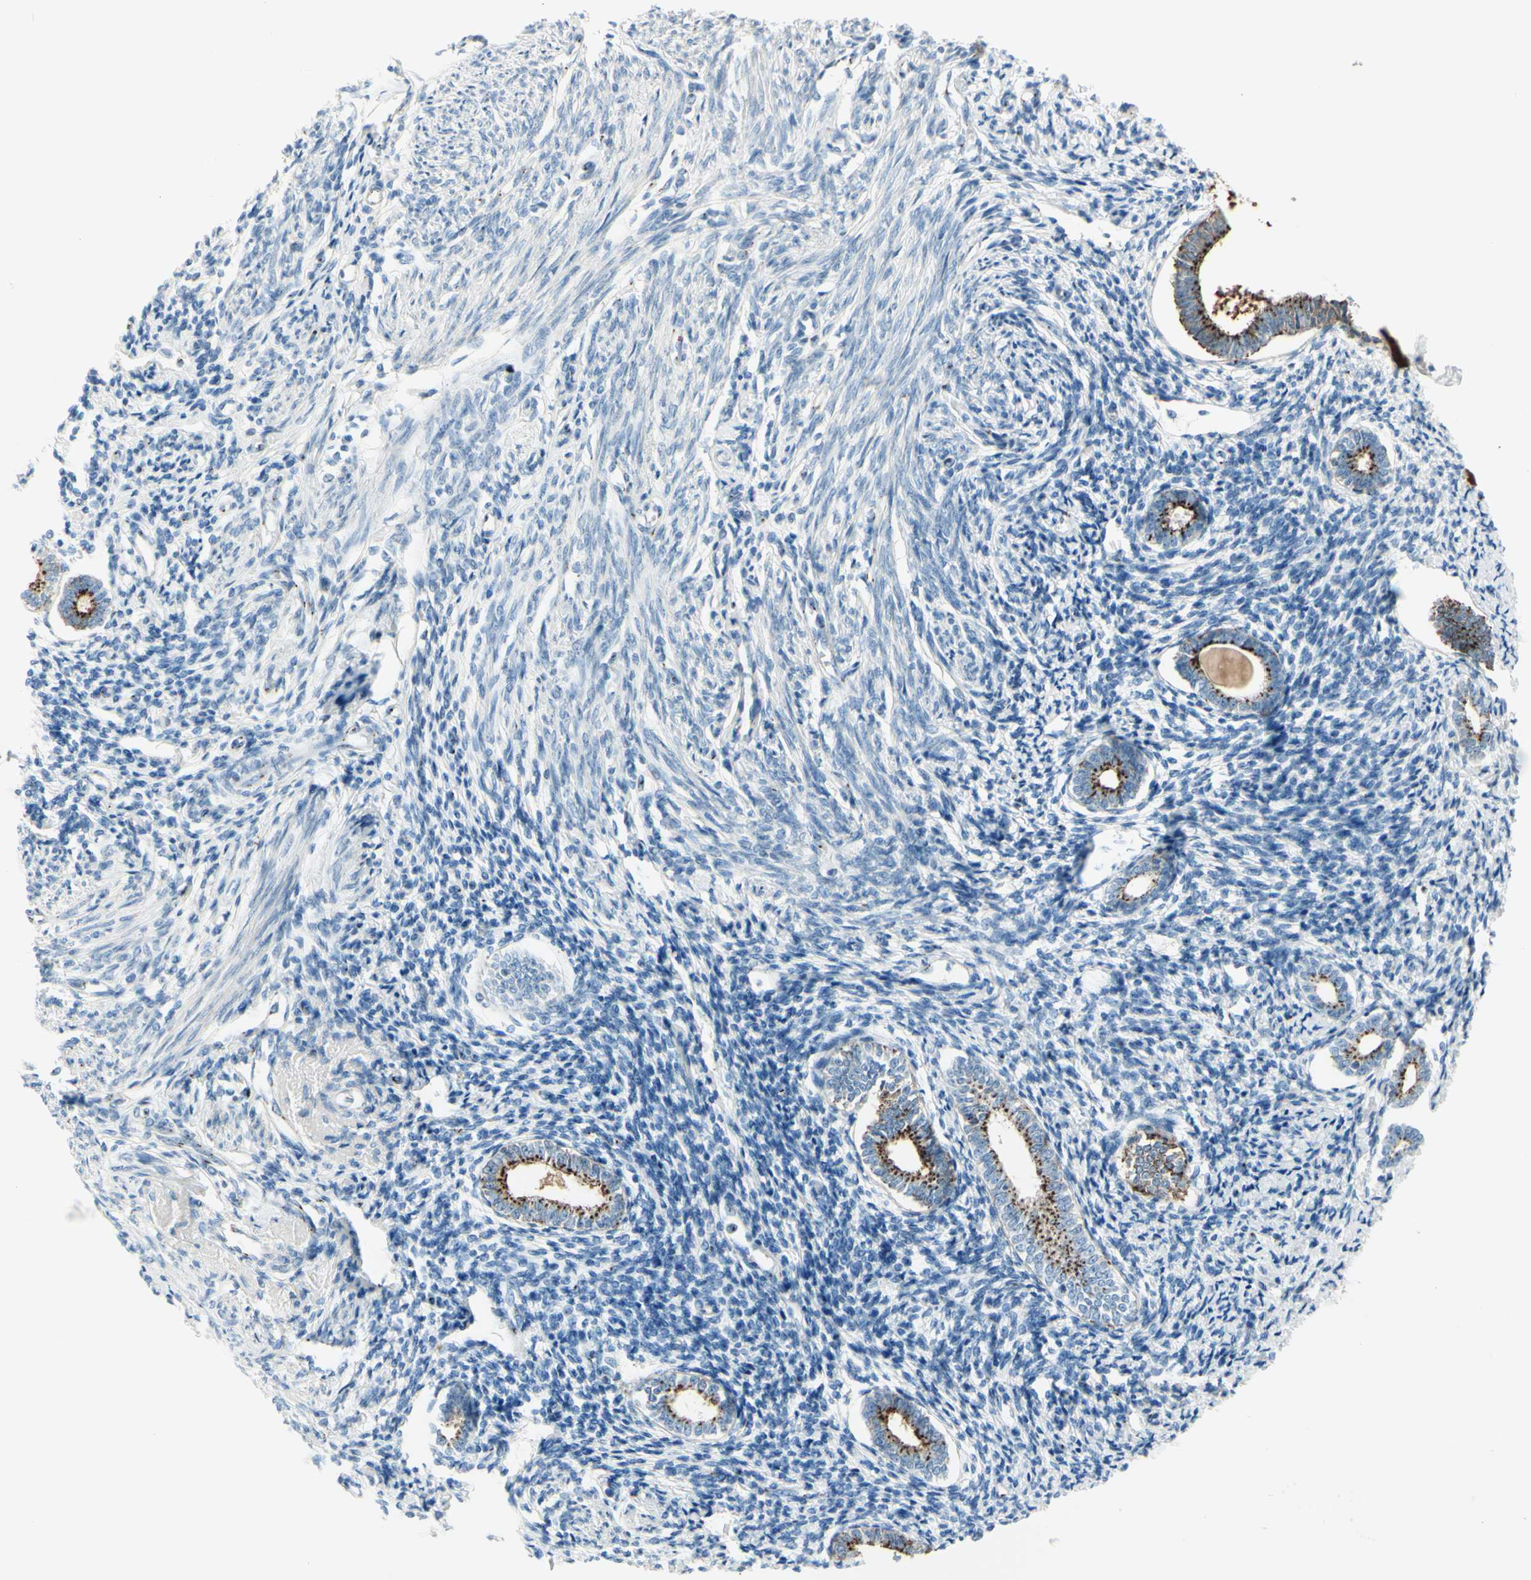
{"staining": {"intensity": "weak", "quantity": "<25%", "location": "cytoplasmic/membranous"}, "tissue": "endometrium", "cell_type": "Cells in endometrial stroma", "image_type": "normal", "snomed": [{"axis": "morphology", "description": "Normal tissue, NOS"}, {"axis": "topography", "description": "Endometrium"}], "caption": "A histopathology image of endometrium stained for a protein demonstrates no brown staining in cells in endometrial stroma.", "gene": "B4GALT1", "patient": {"sex": "female", "age": 71}}